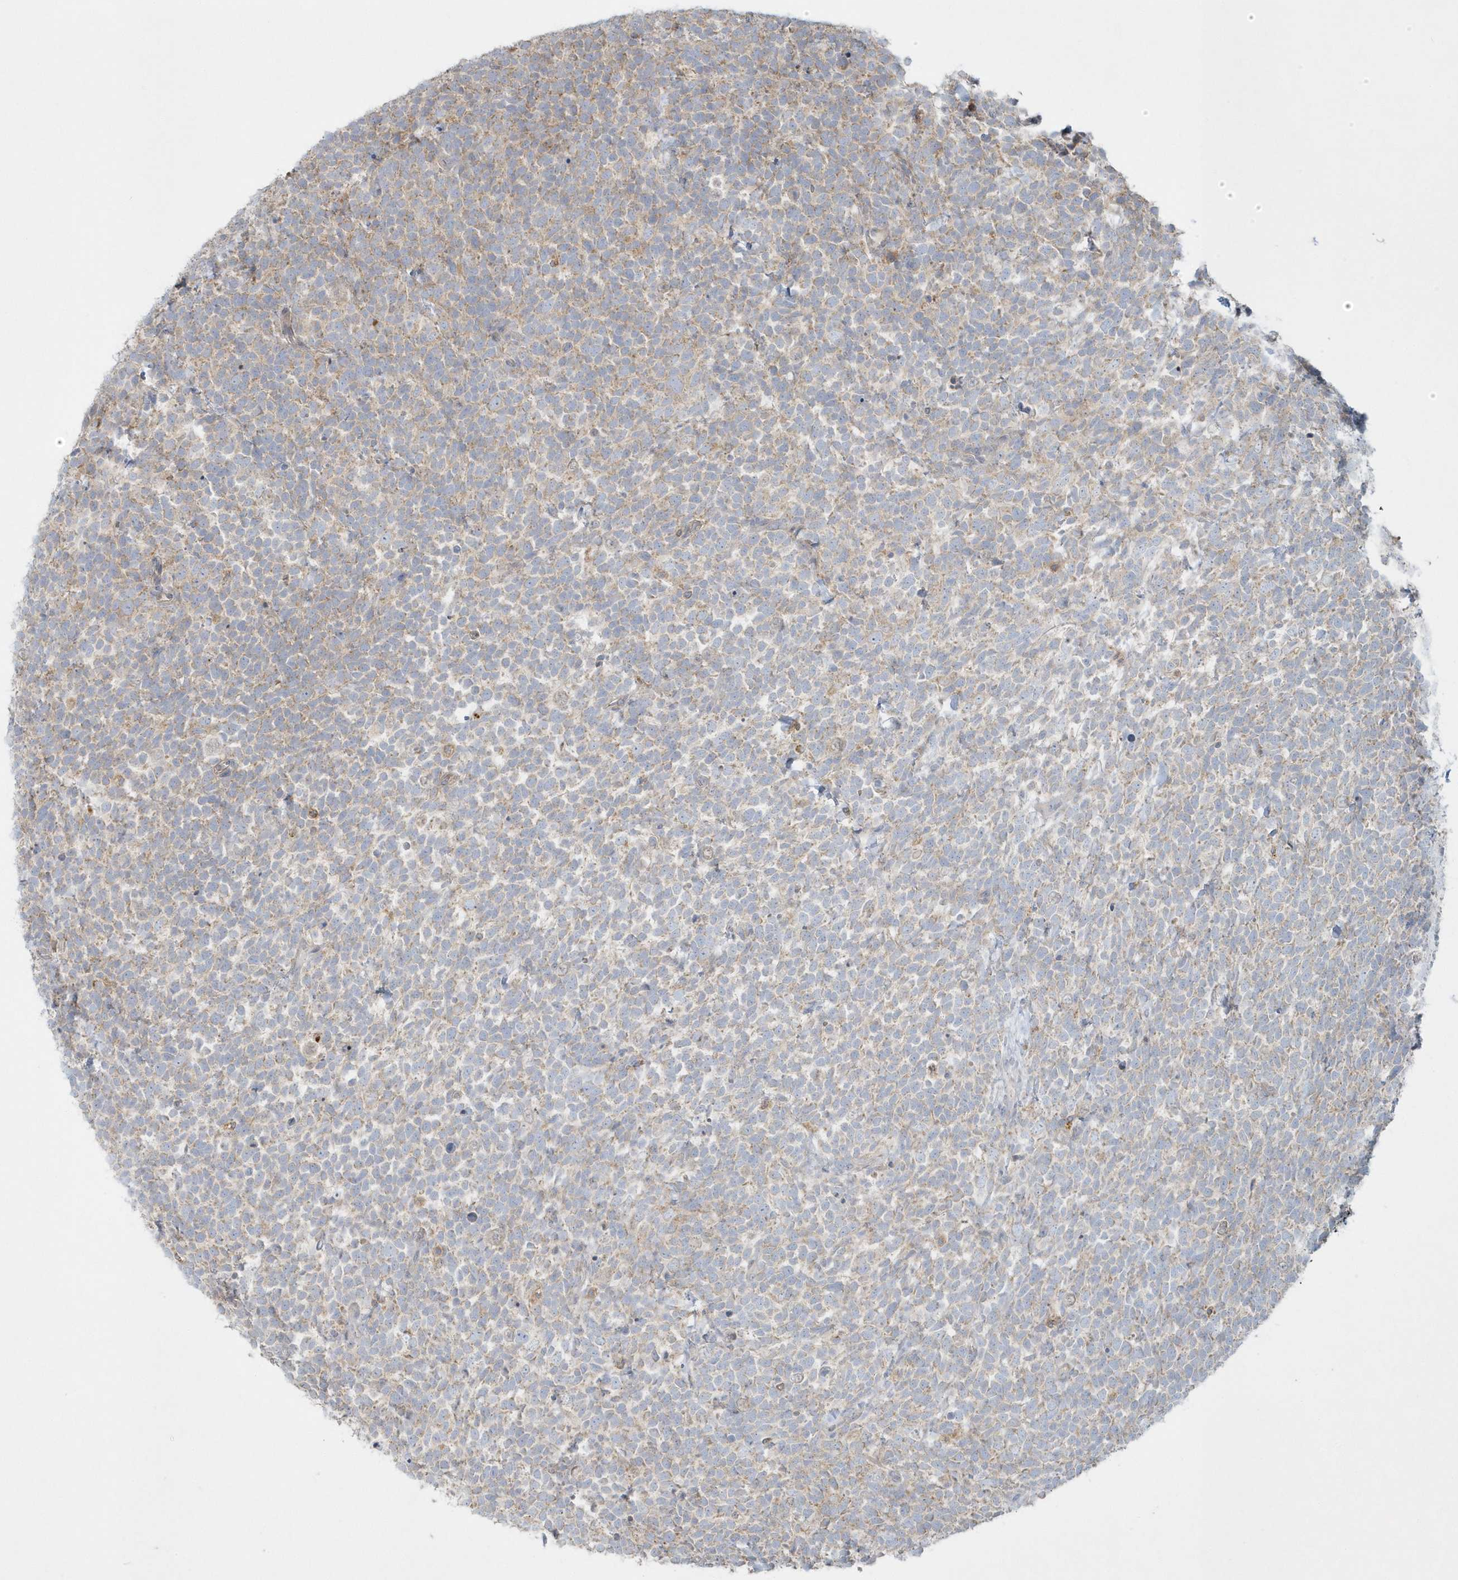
{"staining": {"intensity": "weak", "quantity": "25%-75%", "location": "cytoplasmic/membranous"}, "tissue": "urothelial cancer", "cell_type": "Tumor cells", "image_type": "cancer", "snomed": [{"axis": "morphology", "description": "Urothelial carcinoma, High grade"}, {"axis": "topography", "description": "Urinary bladder"}], "caption": "Weak cytoplasmic/membranous protein staining is seen in approximately 25%-75% of tumor cells in urothelial cancer. Using DAB (3,3'-diaminobenzidine) (brown) and hematoxylin (blue) stains, captured at high magnification using brightfield microscopy.", "gene": "BLTP3A", "patient": {"sex": "female", "age": 82}}